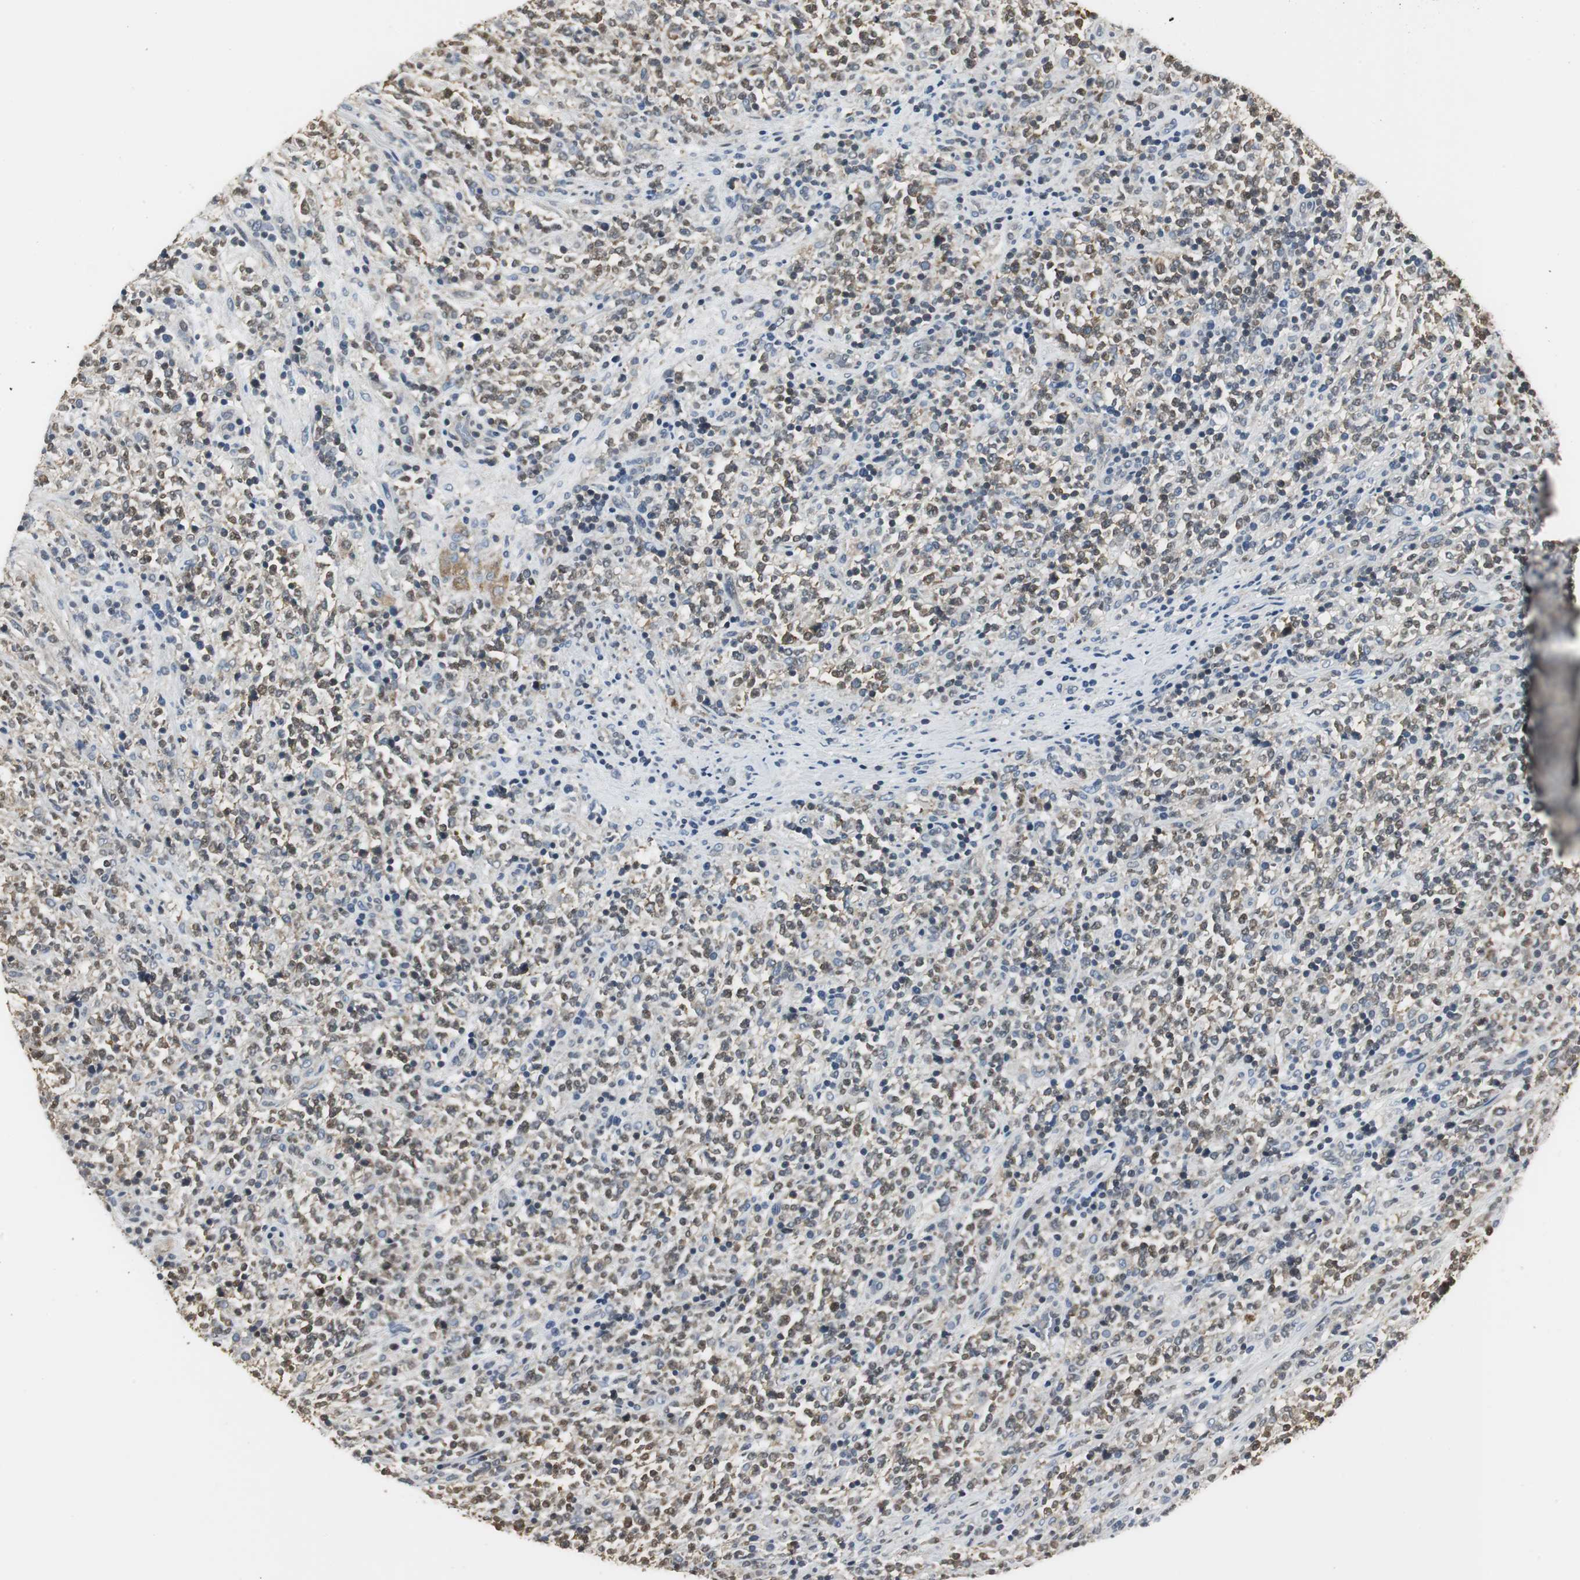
{"staining": {"intensity": "weak", "quantity": "25%-75%", "location": "cytoplasmic/membranous"}, "tissue": "lymphoma", "cell_type": "Tumor cells", "image_type": "cancer", "snomed": [{"axis": "morphology", "description": "Malignant lymphoma, non-Hodgkin's type, High grade"}, {"axis": "topography", "description": "Soft tissue"}], "caption": "A brown stain shows weak cytoplasmic/membranous positivity of a protein in human lymphoma tumor cells.", "gene": "CCT5", "patient": {"sex": "male", "age": 18}}